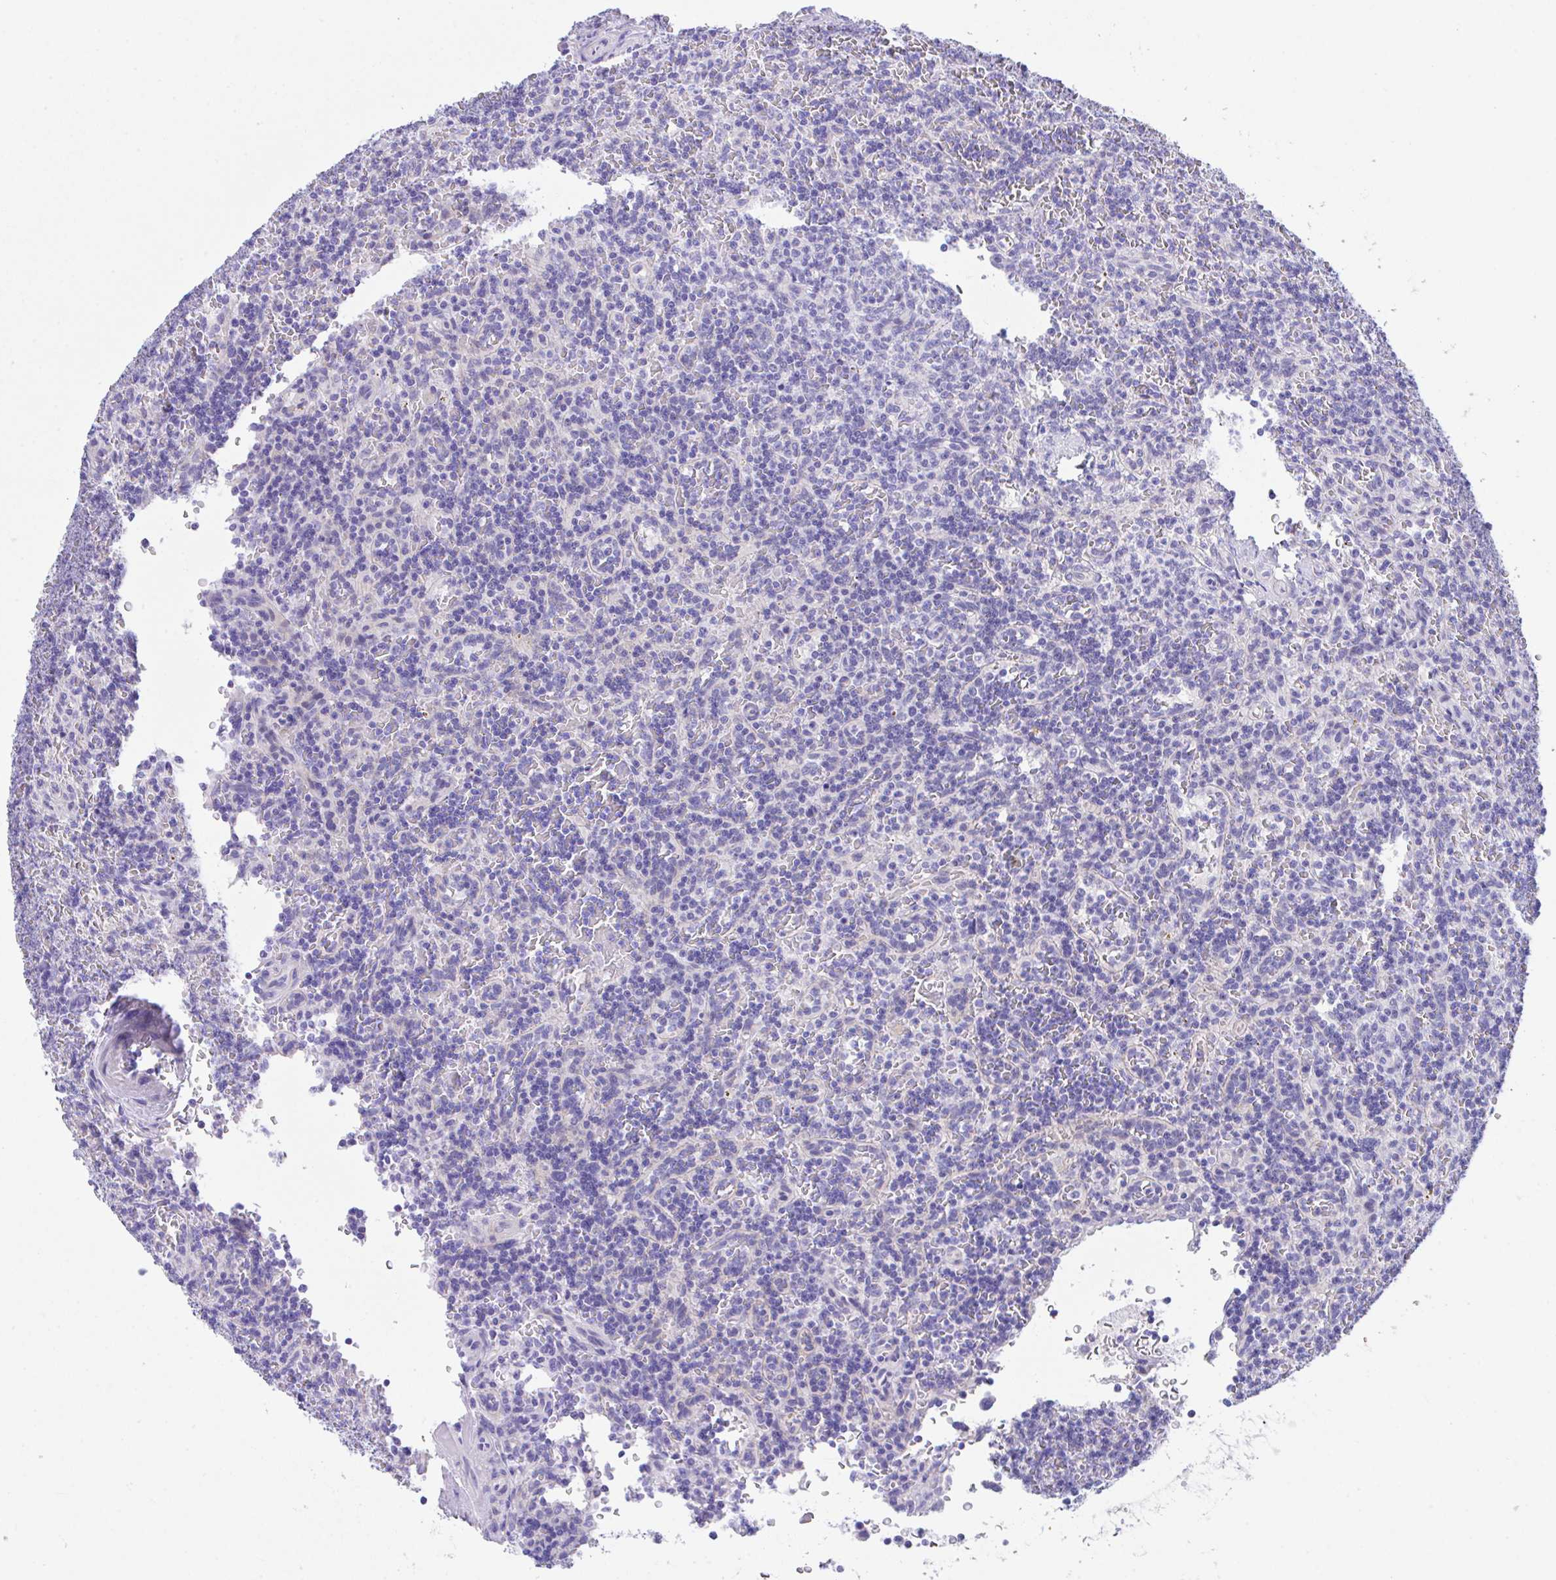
{"staining": {"intensity": "negative", "quantity": "none", "location": "none"}, "tissue": "lymphoma", "cell_type": "Tumor cells", "image_type": "cancer", "snomed": [{"axis": "morphology", "description": "Malignant lymphoma, non-Hodgkin's type, Low grade"}, {"axis": "topography", "description": "Spleen"}], "caption": "An immunohistochemistry photomicrograph of lymphoma is shown. There is no staining in tumor cells of lymphoma.", "gene": "SLC16A6", "patient": {"sex": "male", "age": 73}}